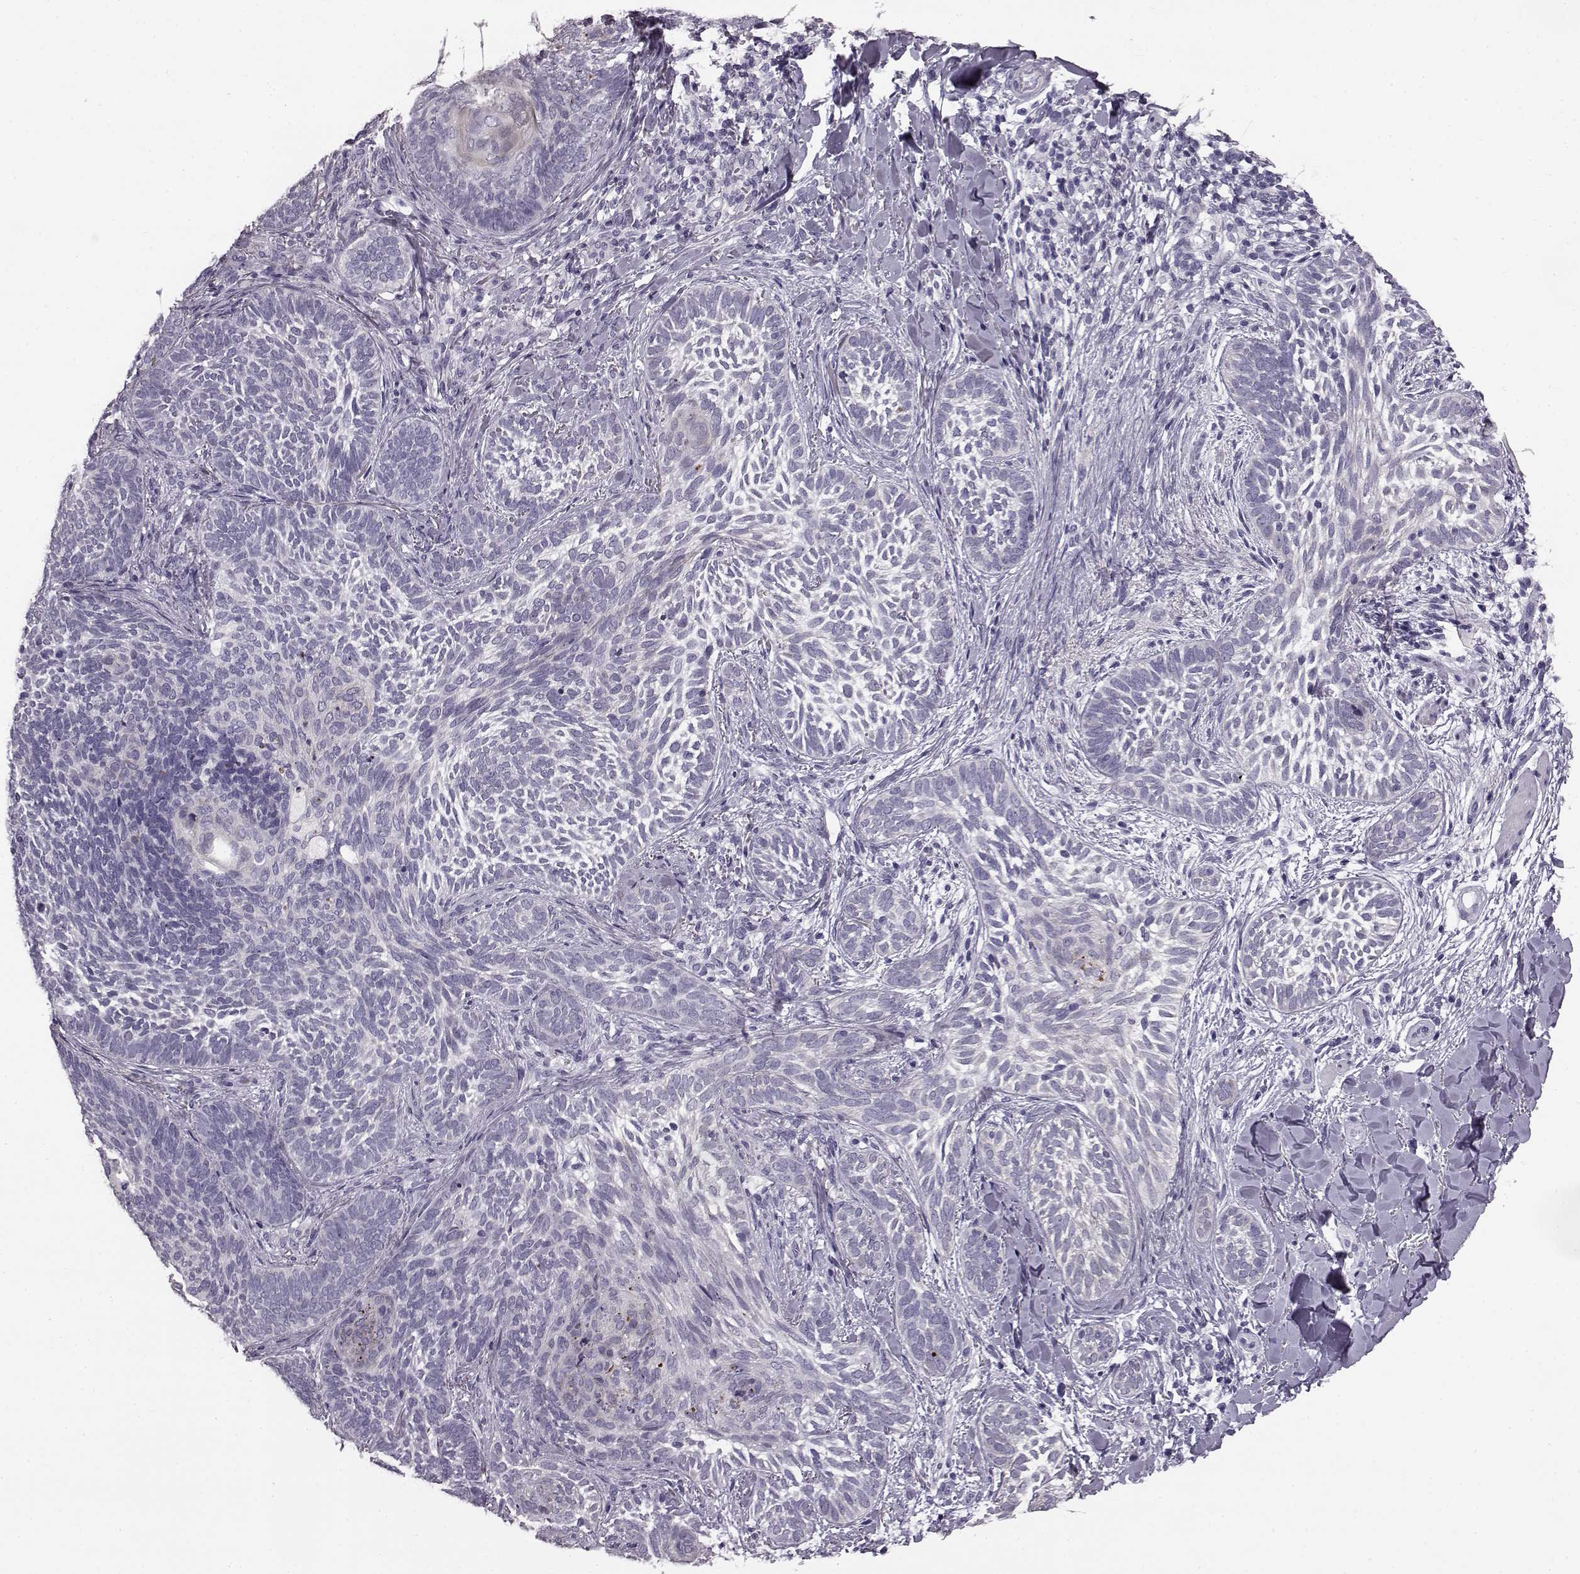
{"staining": {"intensity": "negative", "quantity": "none", "location": "none"}, "tissue": "skin cancer", "cell_type": "Tumor cells", "image_type": "cancer", "snomed": [{"axis": "morphology", "description": "Normal tissue, NOS"}, {"axis": "morphology", "description": "Basal cell carcinoma"}, {"axis": "topography", "description": "Skin"}], "caption": "The histopathology image demonstrates no significant positivity in tumor cells of skin cancer (basal cell carcinoma).", "gene": "ODAD4", "patient": {"sex": "male", "age": 46}}